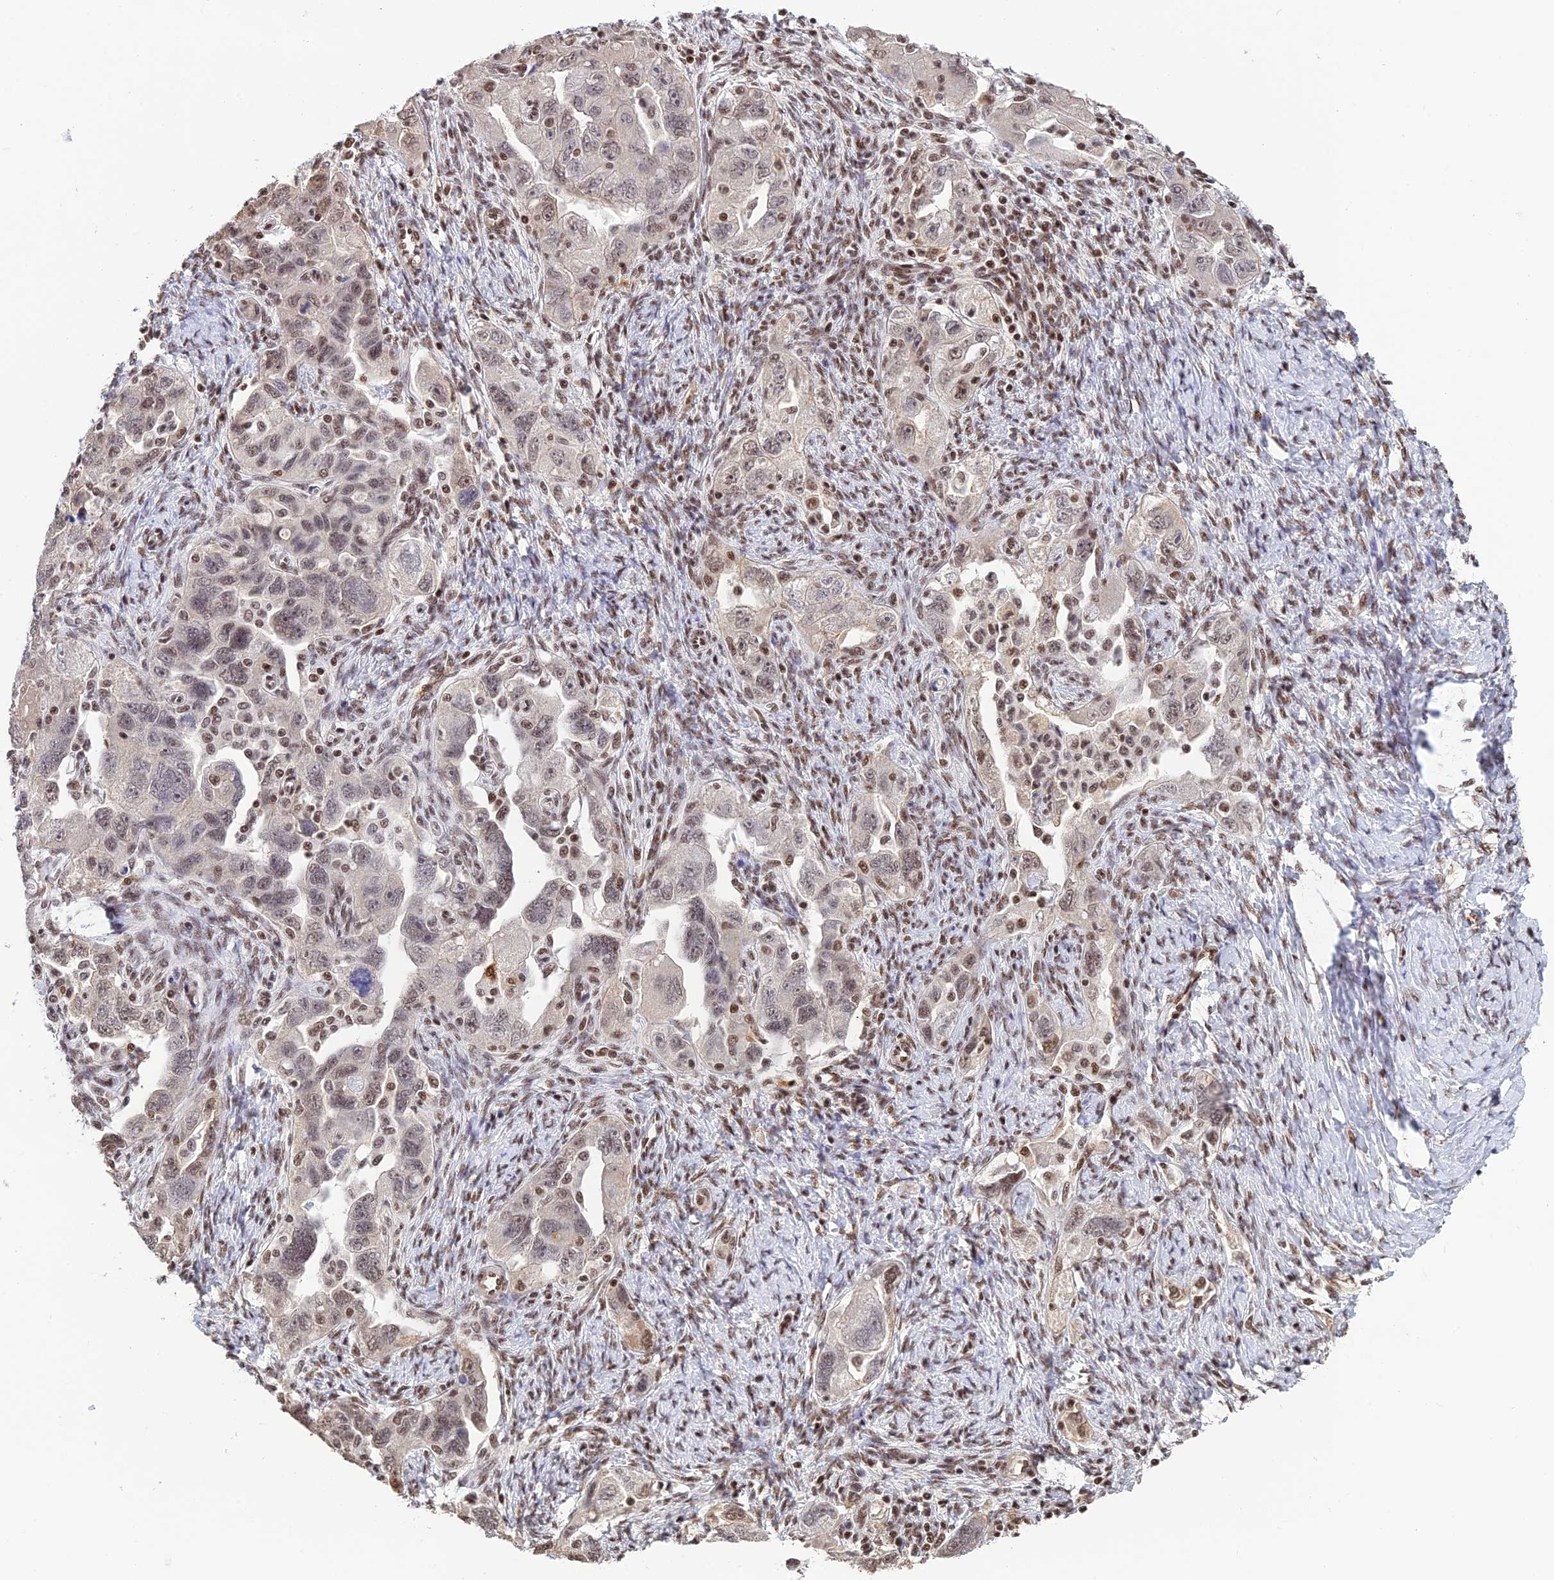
{"staining": {"intensity": "moderate", "quantity": ">75%", "location": "nuclear"}, "tissue": "ovarian cancer", "cell_type": "Tumor cells", "image_type": "cancer", "snomed": [{"axis": "morphology", "description": "Carcinoma, NOS"}, {"axis": "morphology", "description": "Cystadenocarcinoma, serous, NOS"}, {"axis": "topography", "description": "Ovary"}], "caption": "Approximately >75% of tumor cells in human serous cystadenocarcinoma (ovarian) show moderate nuclear protein staining as visualized by brown immunohistochemical staining.", "gene": "THAP11", "patient": {"sex": "female", "age": 69}}